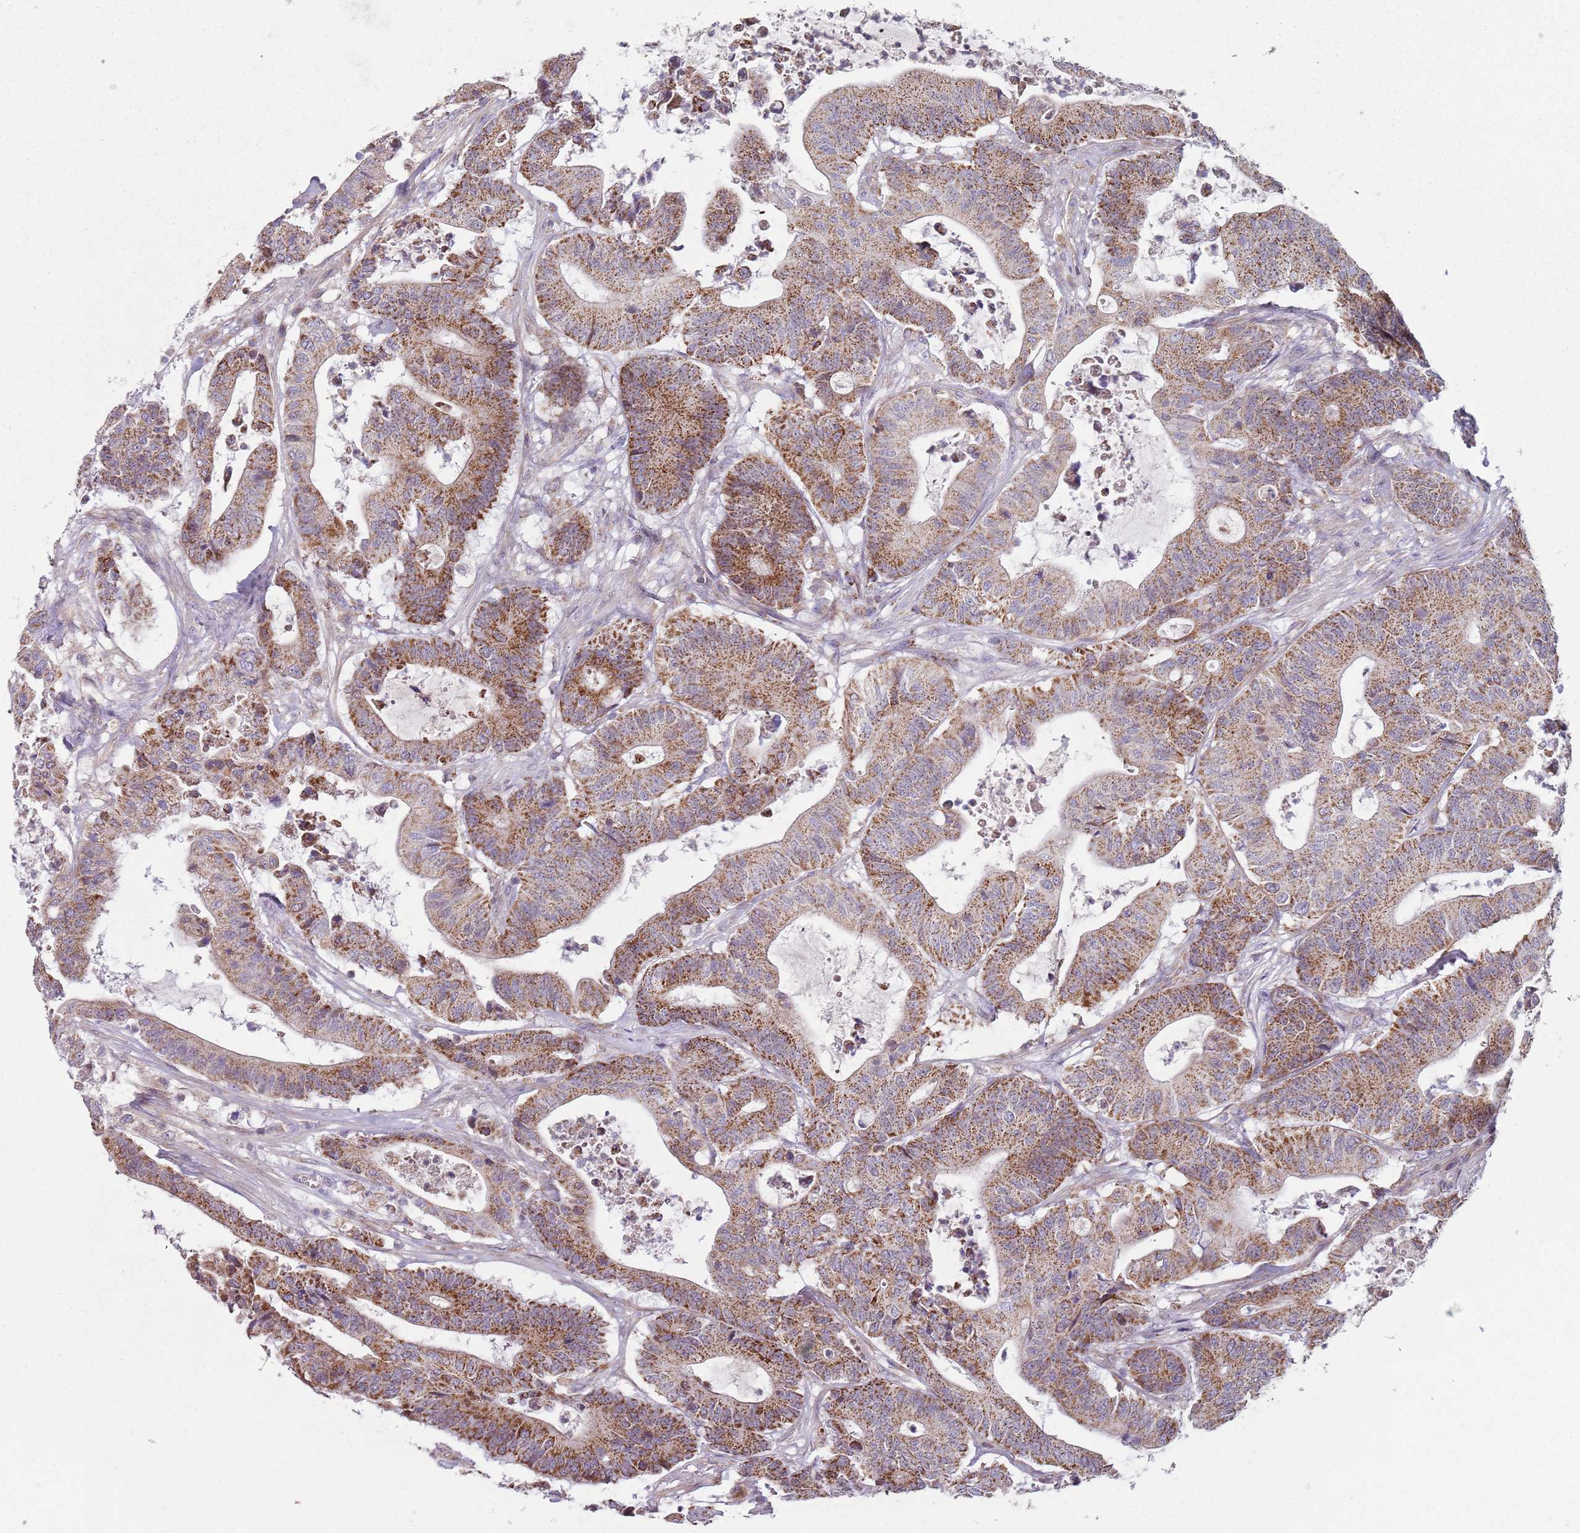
{"staining": {"intensity": "strong", "quantity": ">75%", "location": "cytoplasmic/membranous"}, "tissue": "colorectal cancer", "cell_type": "Tumor cells", "image_type": "cancer", "snomed": [{"axis": "morphology", "description": "Adenocarcinoma, NOS"}, {"axis": "topography", "description": "Colon"}], "caption": "Immunohistochemical staining of human colorectal adenocarcinoma reveals strong cytoplasmic/membranous protein staining in about >75% of tumor cells.", "gene": "GAS8", "patient": {"sex": "female", "age": 84}}